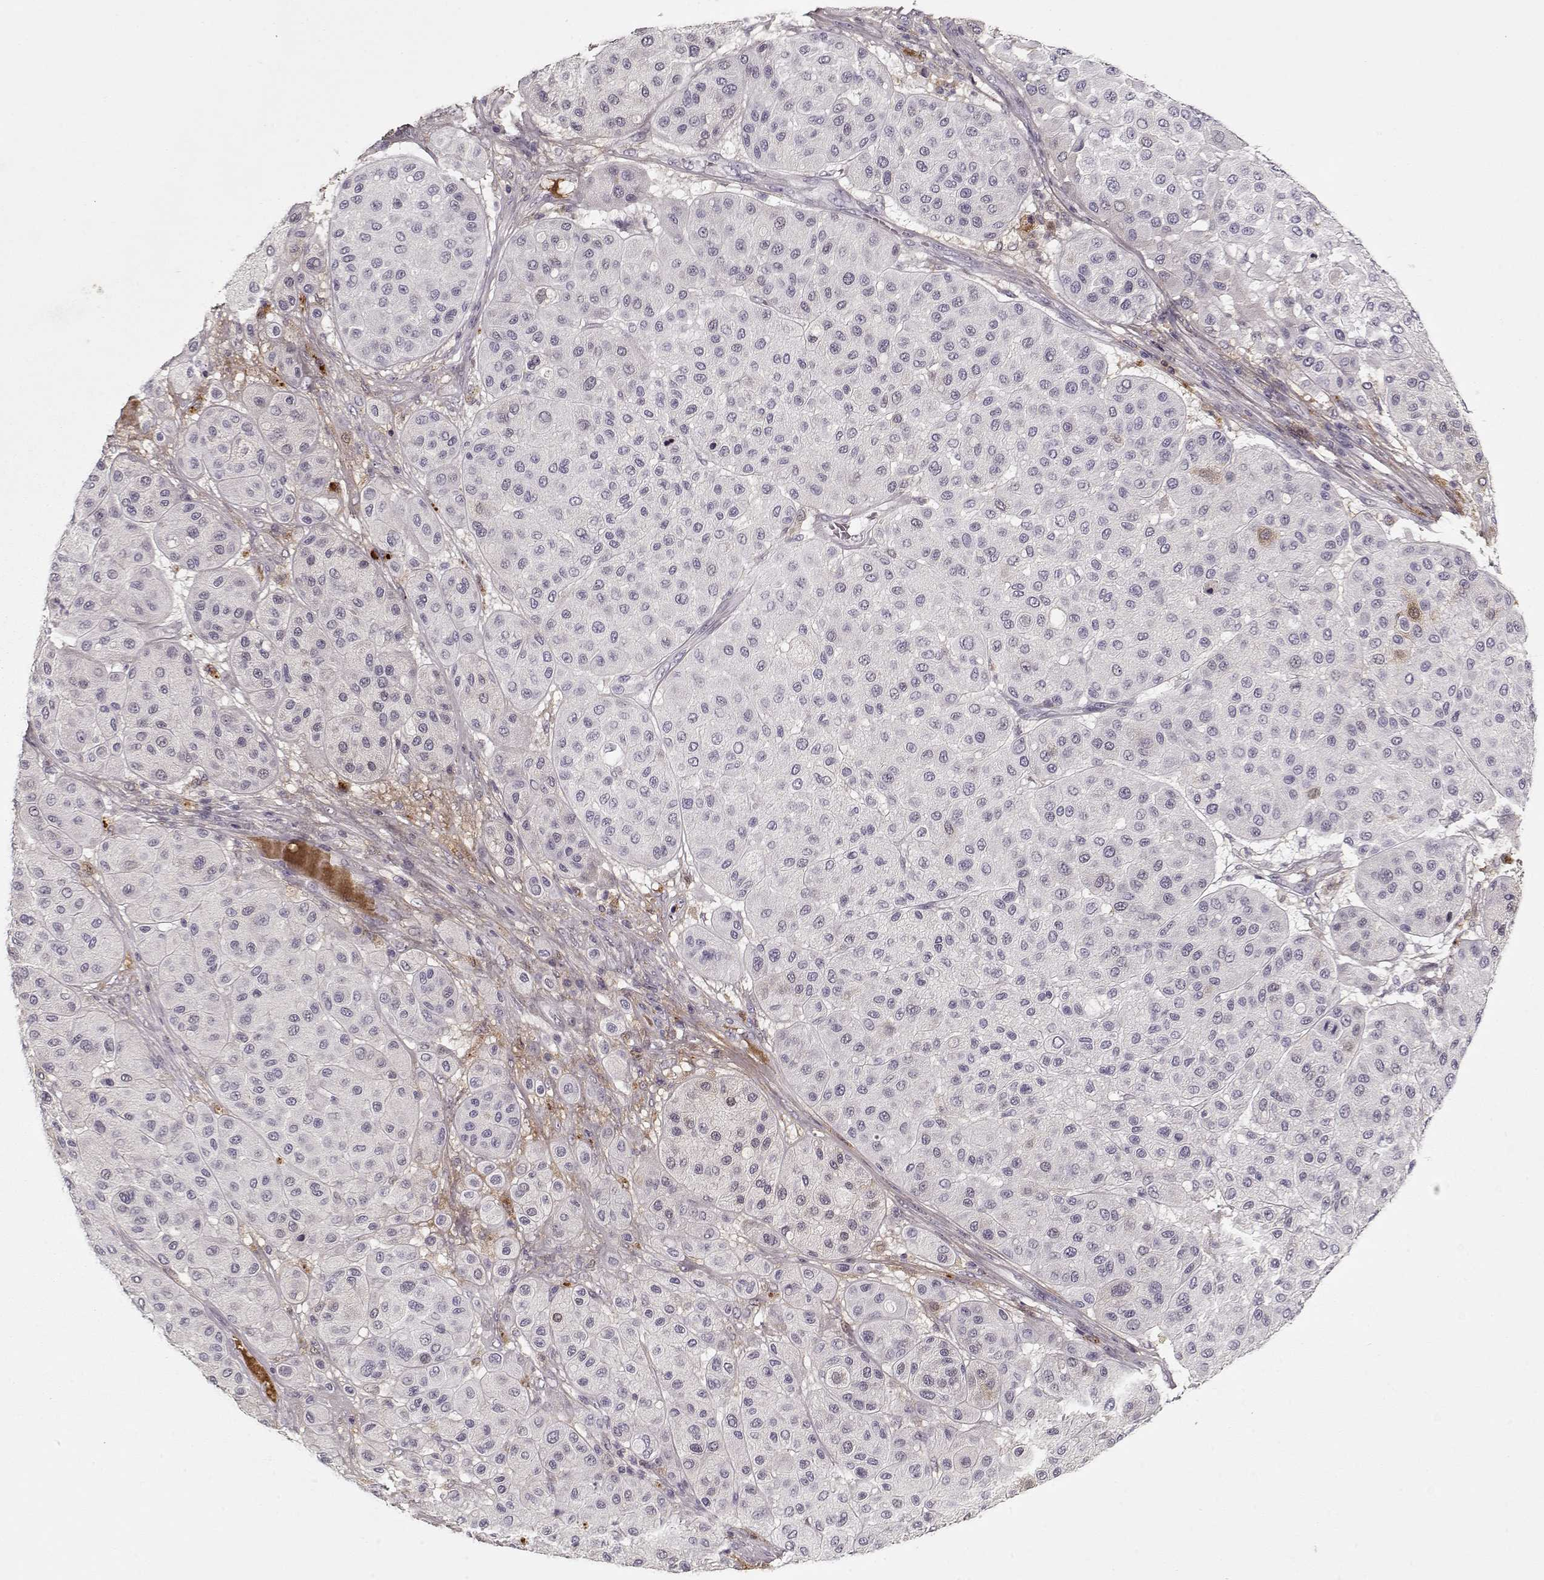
{"staining": {"intensity": "negative", "quantity": "none", "location": "none"}, "tissue": "melanoma", "cell_type": "Tumor cells", "image_type": "cancer", "snomed": [{"axis": "morphology", "description": "Malignant melanoma, Metastatic site"}, {"axis": "topography", "description": "Smooth muscle"}], "caption": "The histopathology image displays no significant positivity in tumor cells of malignant melanoma (metastatic site).", "gene": "LUM", "patient": {"sex": "male", "age": 41}}